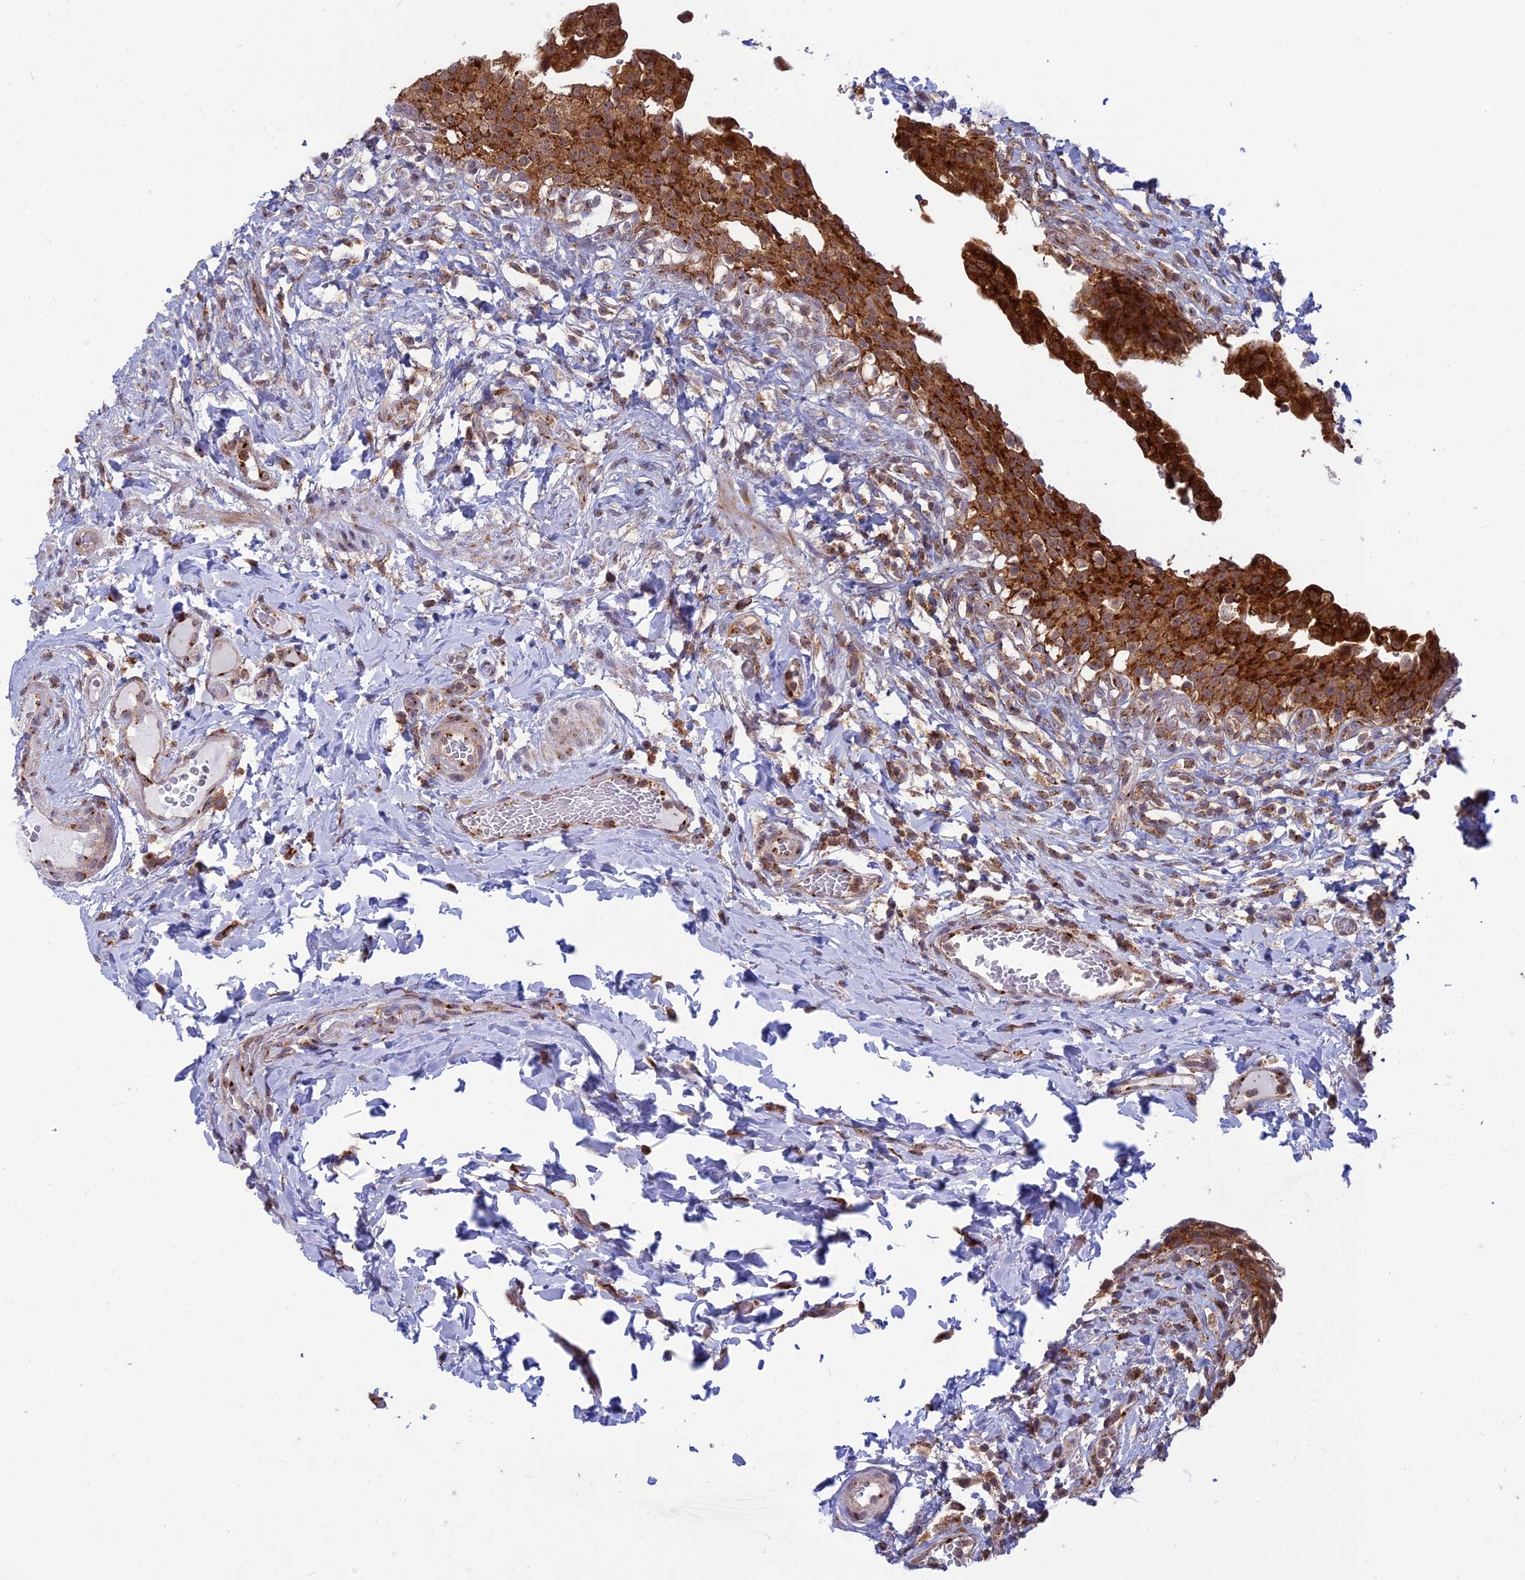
{"staining": {"intensity": "strong", "quantity": ">75%", "location": "cytoplasmic/membranous"}, "tissue": "urinary bladder", "cell_type": "Urothelial cells", "image_type": "normal", "snomed": [{"axis": "morphology", "description": "Normal tissue, NOS"}, {"axis": "morphology", "description": "Inflammation, NOS"}, {"axis": "topography", "description": "Urinary bladder"}], "caption": "IHC of normal human urinary bladder demonstrates high levels of strong cytoplasmic/membranous staining in approximately >75% of urothelial cells.", "gene": "CLINT1", "patient": {"sex": "male", "age": 64}}